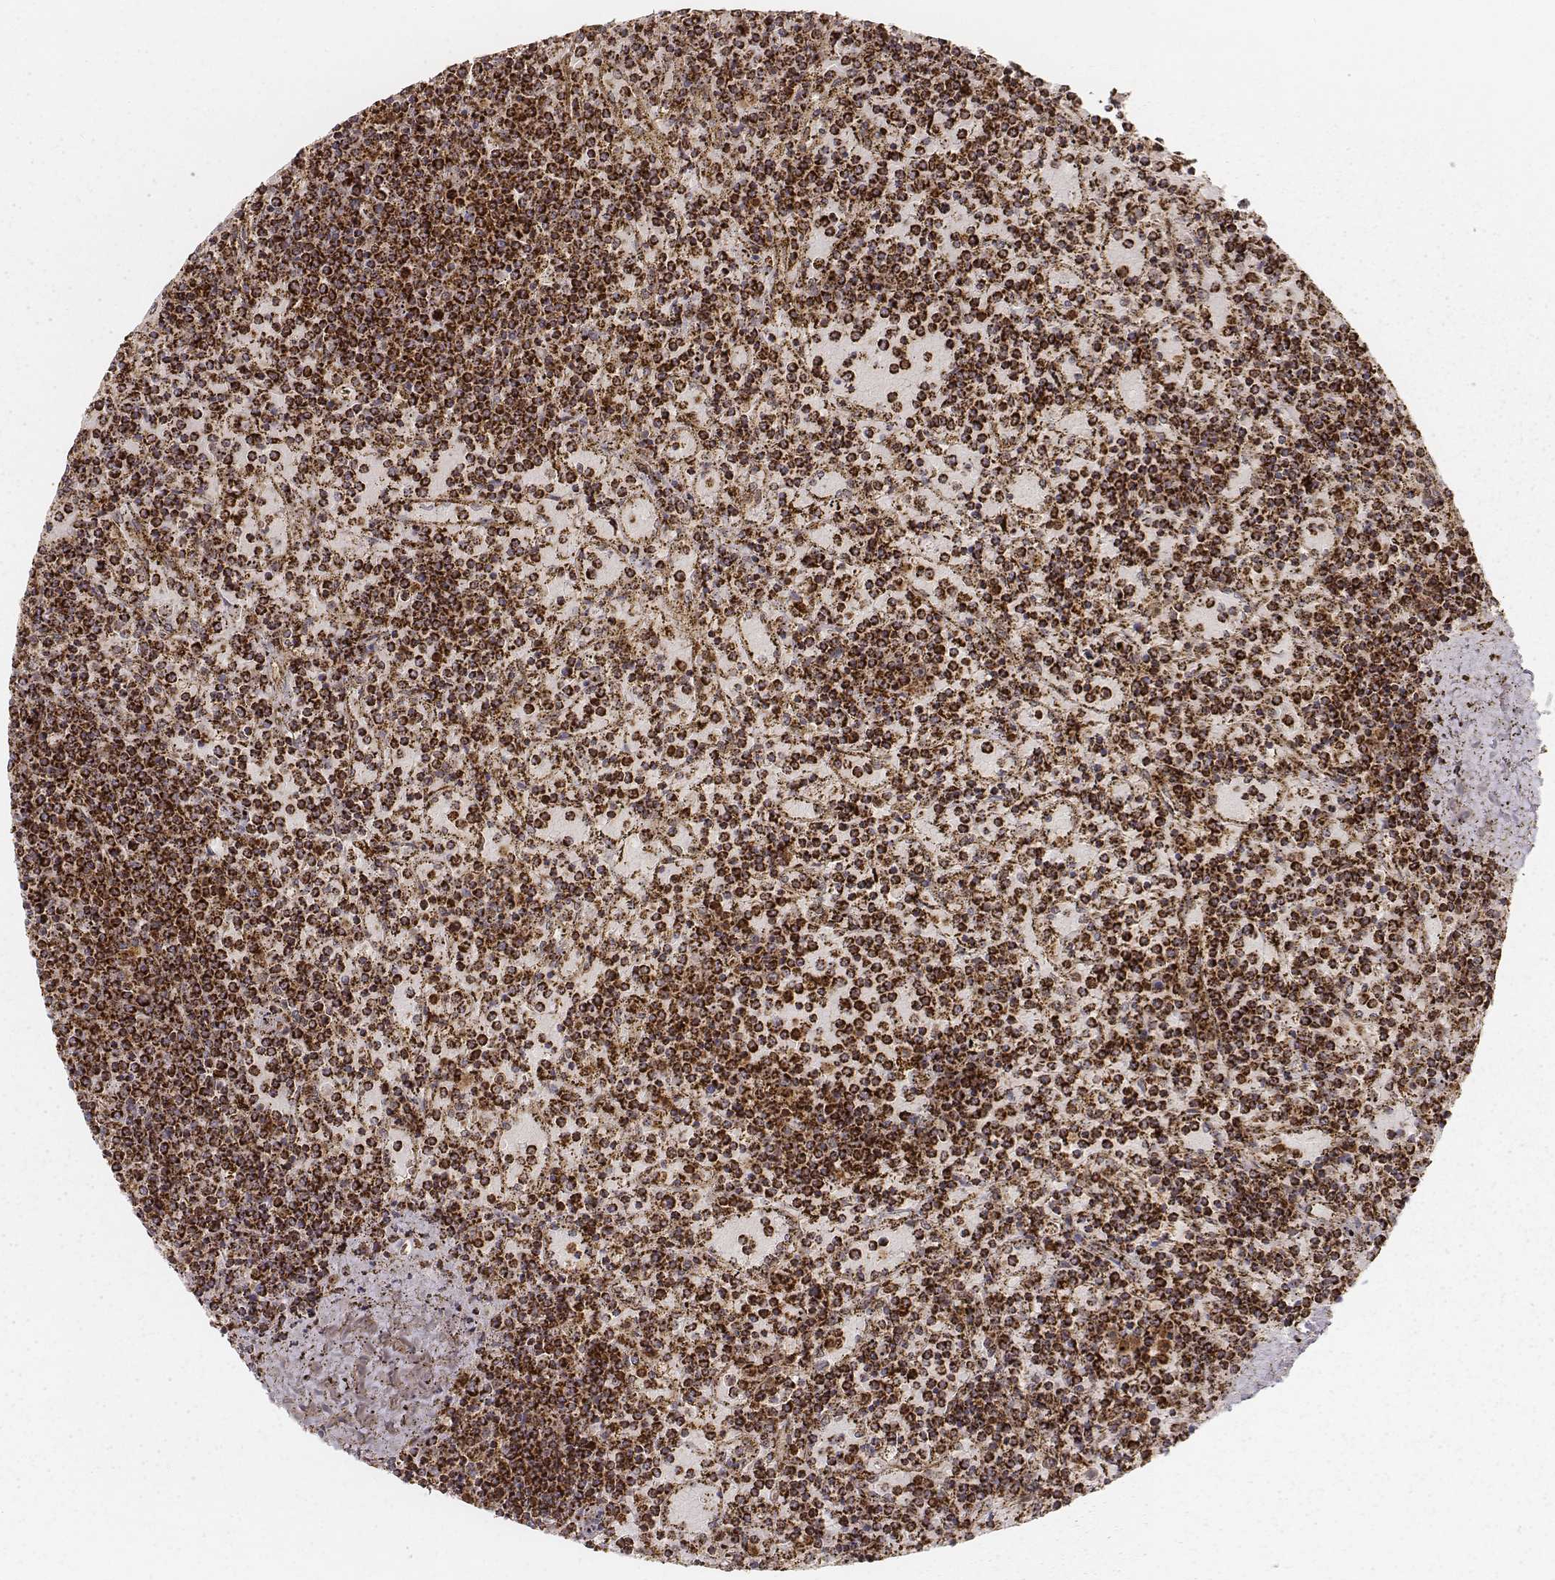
{"staining": {"intensity": "strong", "quantity": ">75%", "location": "cytoplasmic/membranous"}, "tissue": "lymphoma", "cell_type": "Tumor cells", "image_type": "cancer", "snomed": [{"axis": "morphology", "description": "Malignant lymphoma, non-Hodgkin's type, Low grade"}, {"axis": "topography", "description": "Spleen"}], "caption": "Approximately >75% of tumor cells in human lymphoma show strong cytoplasmic/membranous protein staining as visualized by brown immunohistochemical staining.", "gene": "CS", "patient": {"sex": "female", "age": 77}}